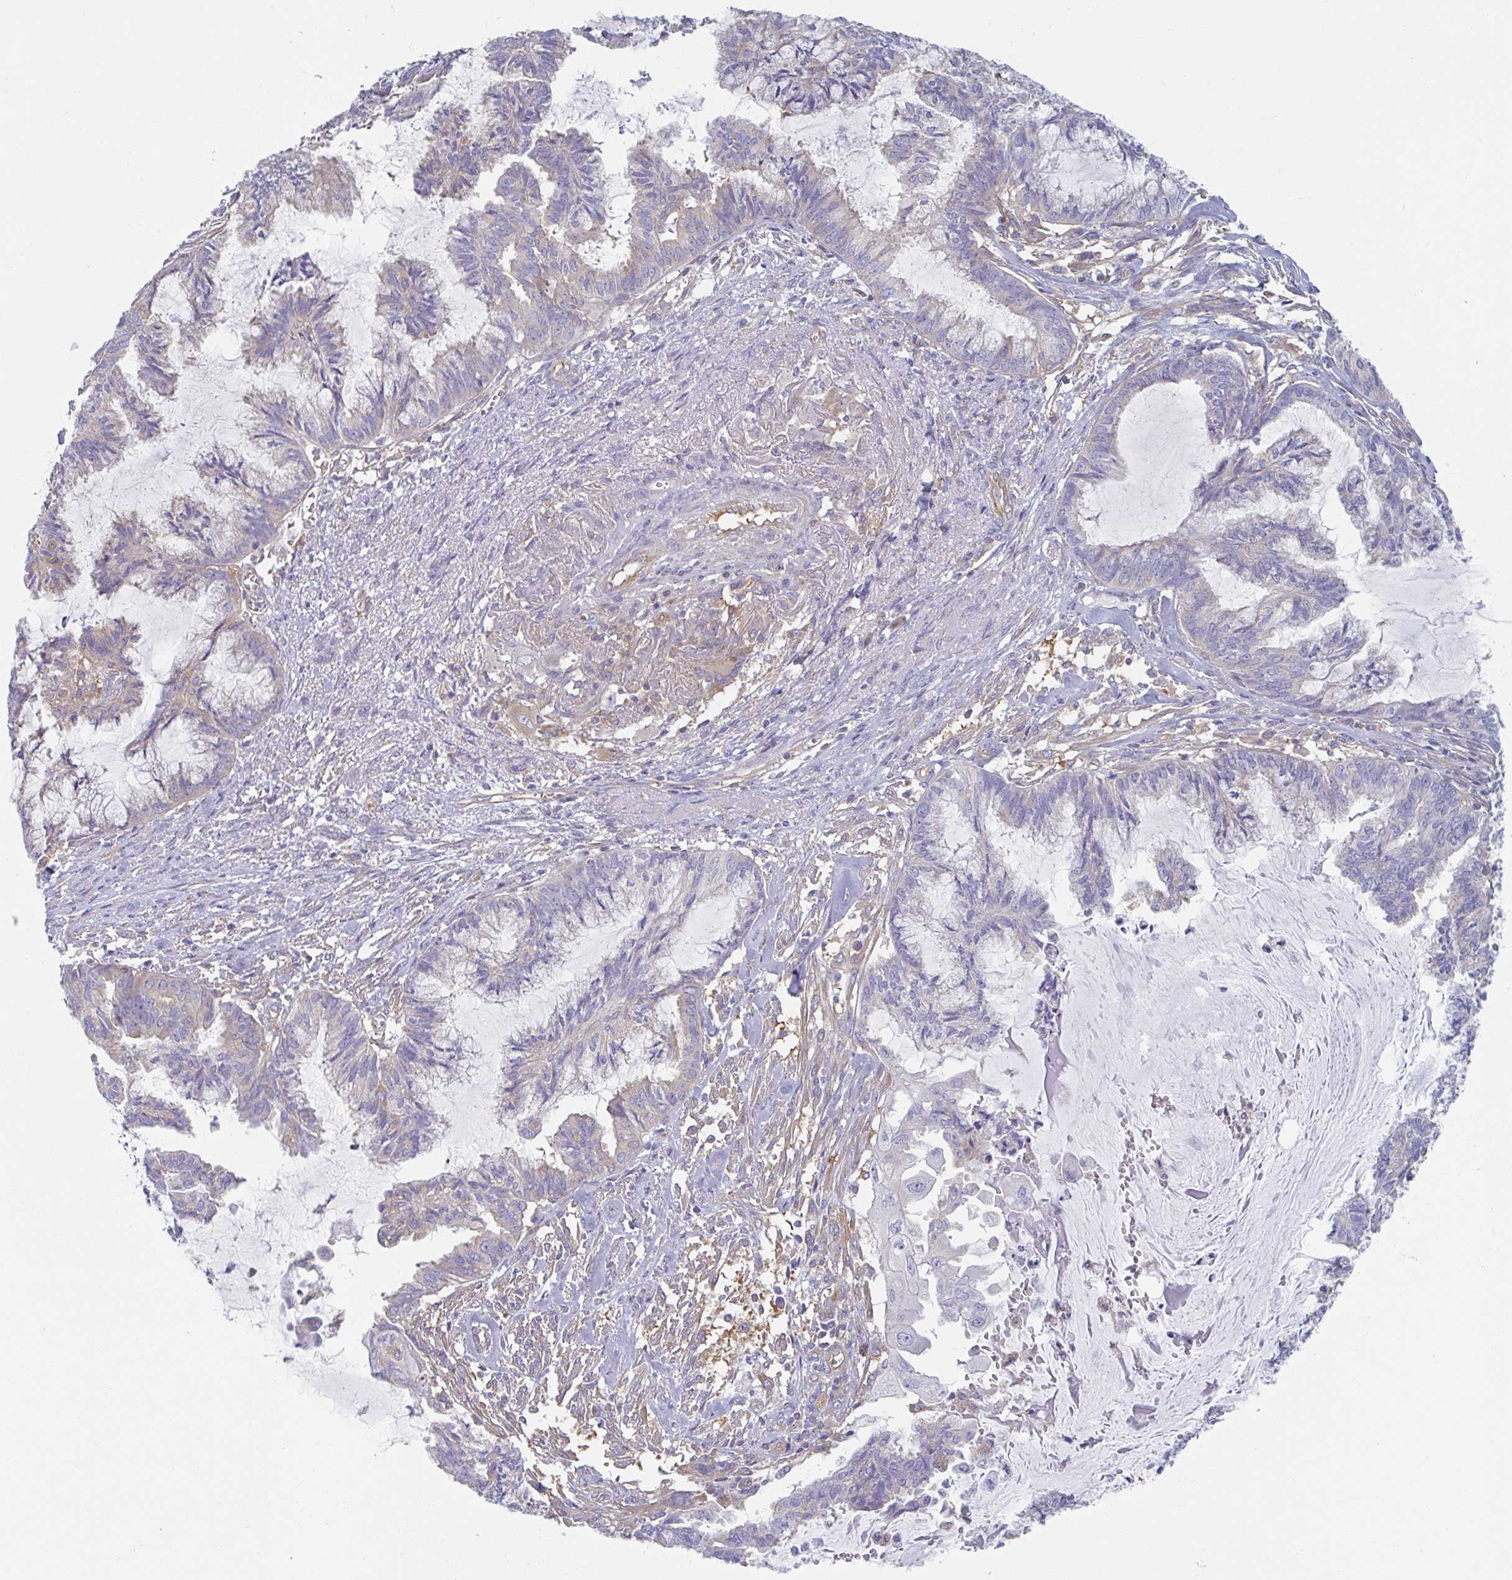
{"staining": {"intensity": "negative", "quantity": "none", "location": "none"}, "tissue": "endometrial cancer", "cell_type": "Tumor cells", "image_type": "cancer", "snomed": [{"axis": "morphology", "description": "Adenocarcinoma, NOS"}, {"axis": "topography", "description": "Endometrium"}], "caption": "Micrograph shows no significant protein expression in tumor cells of endometrial cancer.", "gene": "AMPD2", "patient": {"sex": "female", "age": 86}}